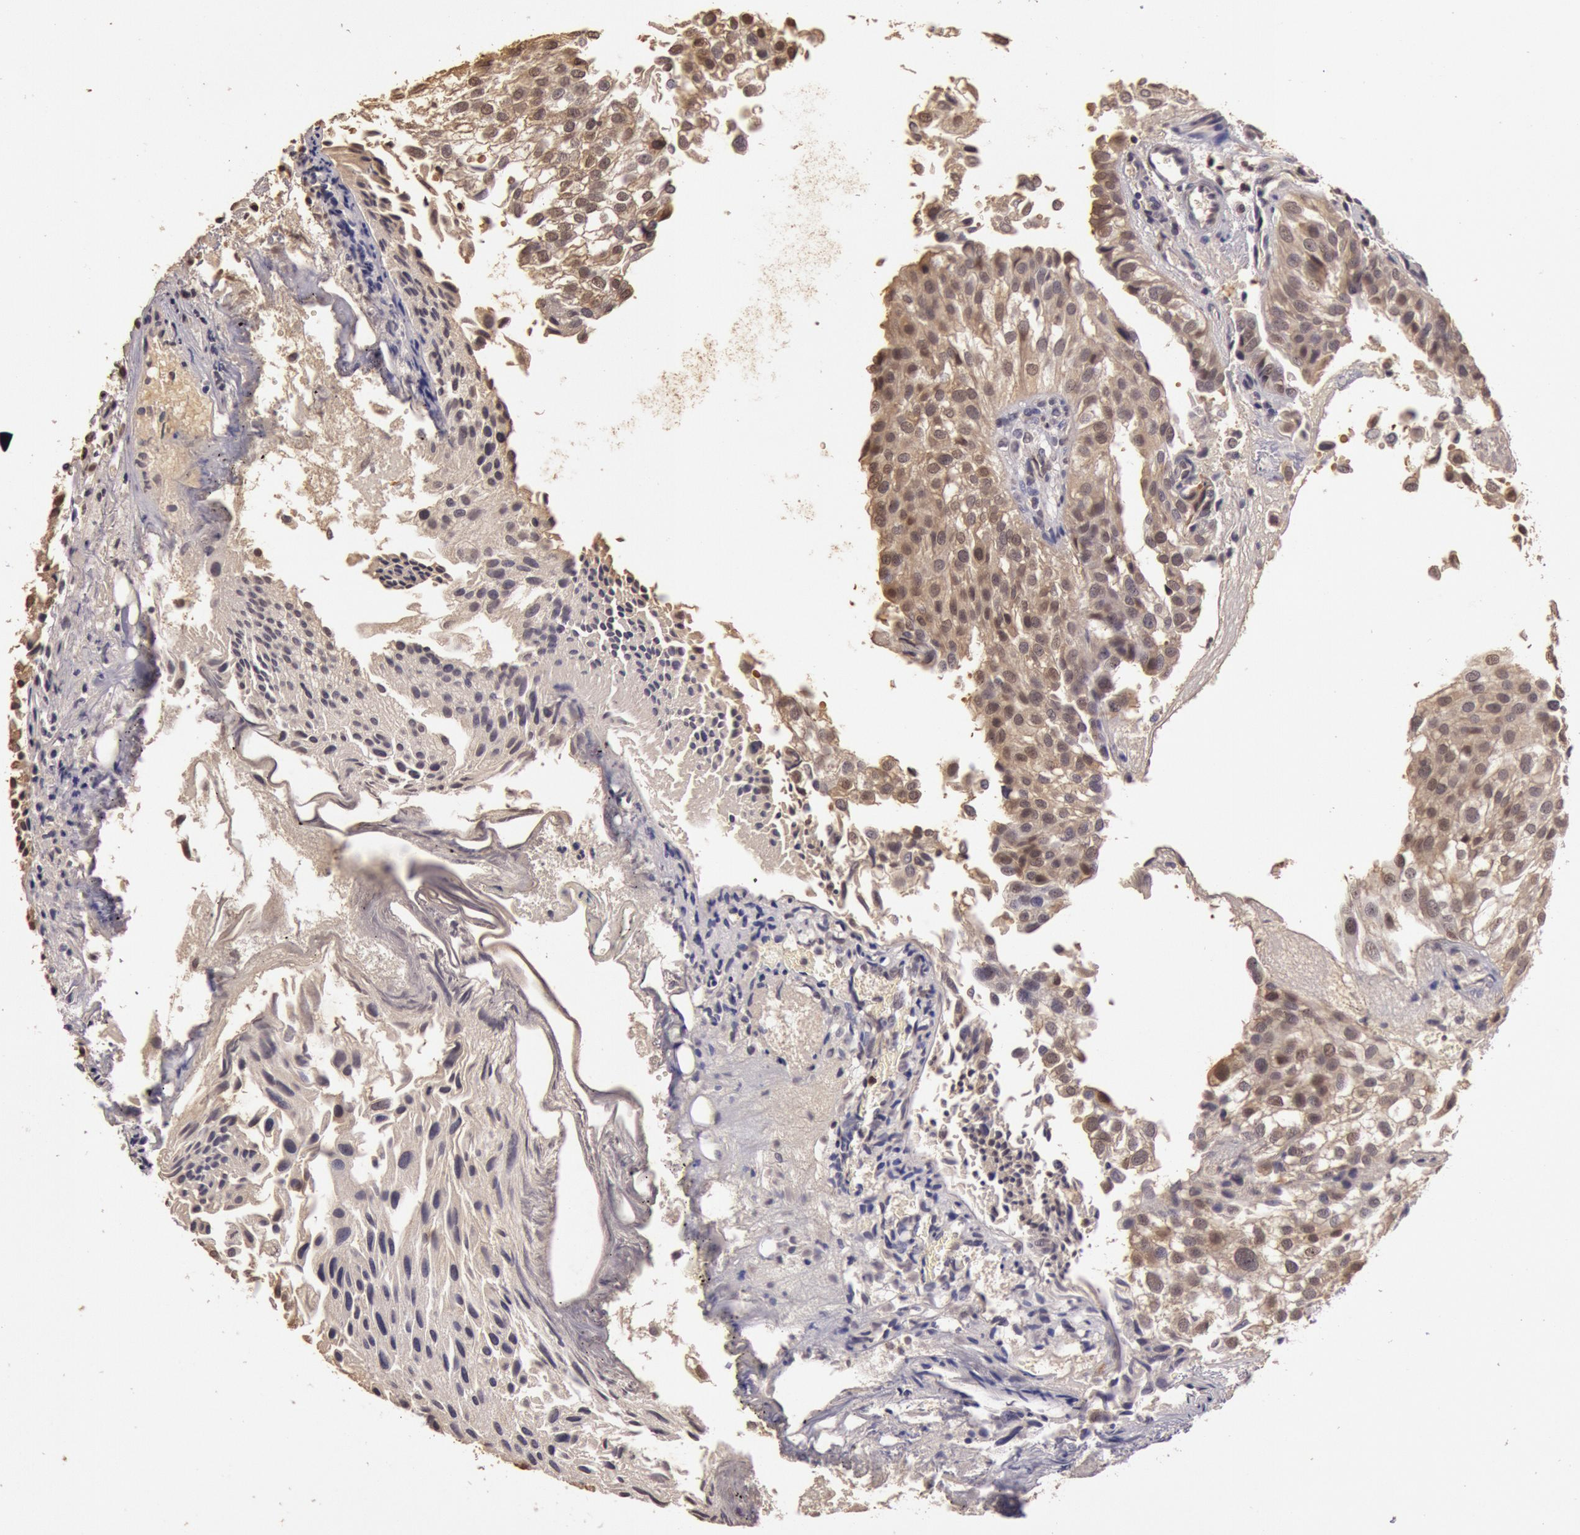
{"staining": {"intensity": "weak", "quantity": "25%-75%", "location": "cytoplasmic/membranous,nuclear"}, "tissue": "urothelial cancer", "cell_type": "Tumor cells", "image_type": "cancer", "snomed": [{"axis": "morphology", "description": "Urothelial carcinoma, Low grade"}, {"axis": "topography", "description": "Urinary bladder"}], "caption": "DAB immunohistochemical staining of urothelial cancer demonstrates weak cytoplasmic/membranous and nuclear protein expression in about 25%-75% of tumor cells.", "gene": "SOD1", "patient": {"sex": "female", "age": 89}}